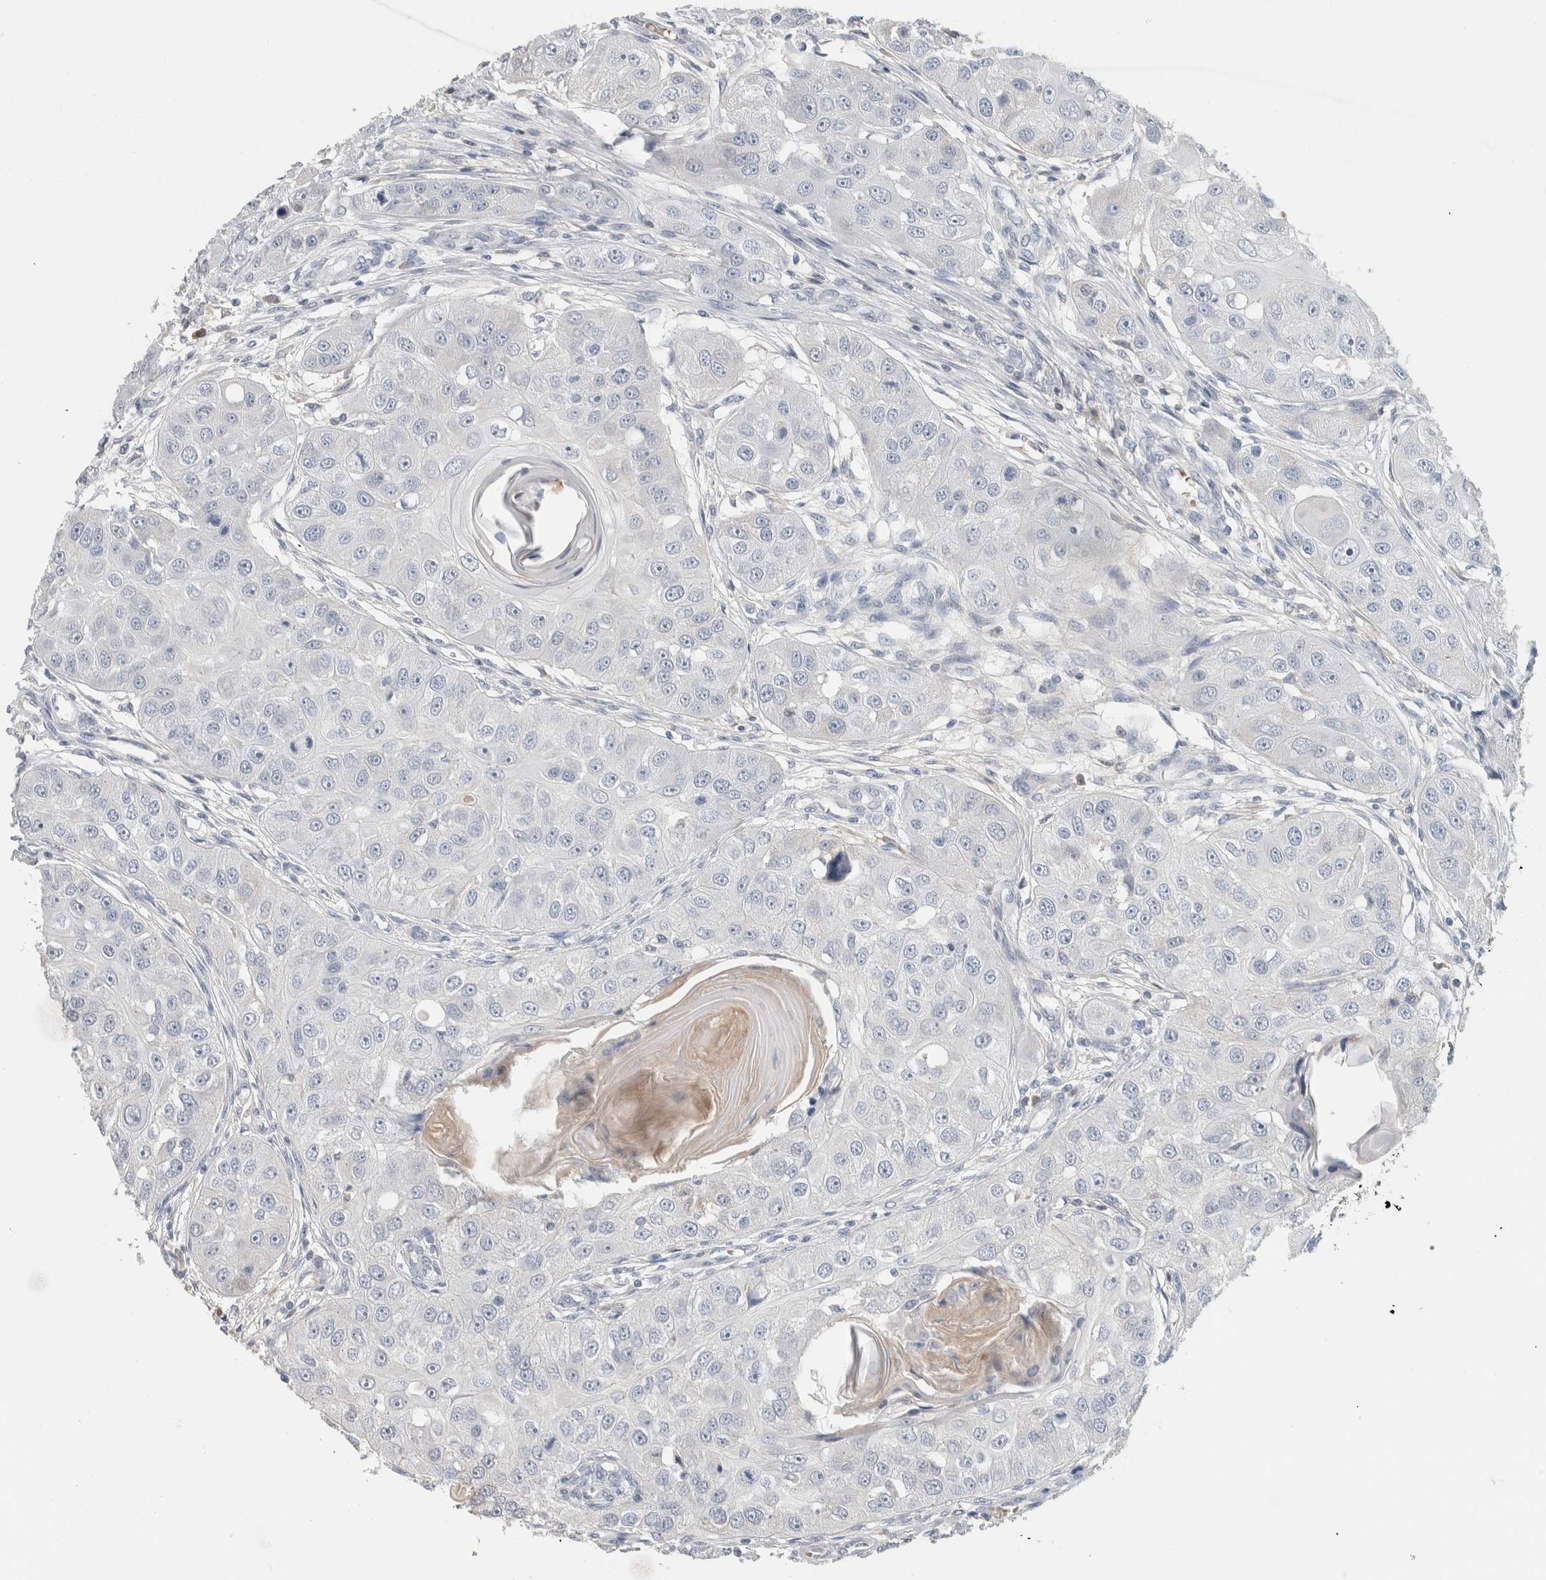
{"staining": {"intensity": "negative", "quantity": "none", "location": "none"}, "tissue": "head and neck cancer", "cell_type": "Tumor cells", "image_type": "cancer", "snomed": [{"axis": "morphology", "description": "Normal tissue, NOS"}, {"axis": "morphology", "description": "Squamous cell carcinoma, NOS"}, {"axis": "topography", "description": "Skeletal muscle"}, {"axis": "topography", "description": "Head-Neck"}], "caption": "A high-resolution photomicrograph shows immunohistochemistry staining of squamous cell carcinoma (head and neck), which shows no significant staining in tumor cells.", "gene": "SCGB1A1", "patient": {"sex": "male", "age": 51}}